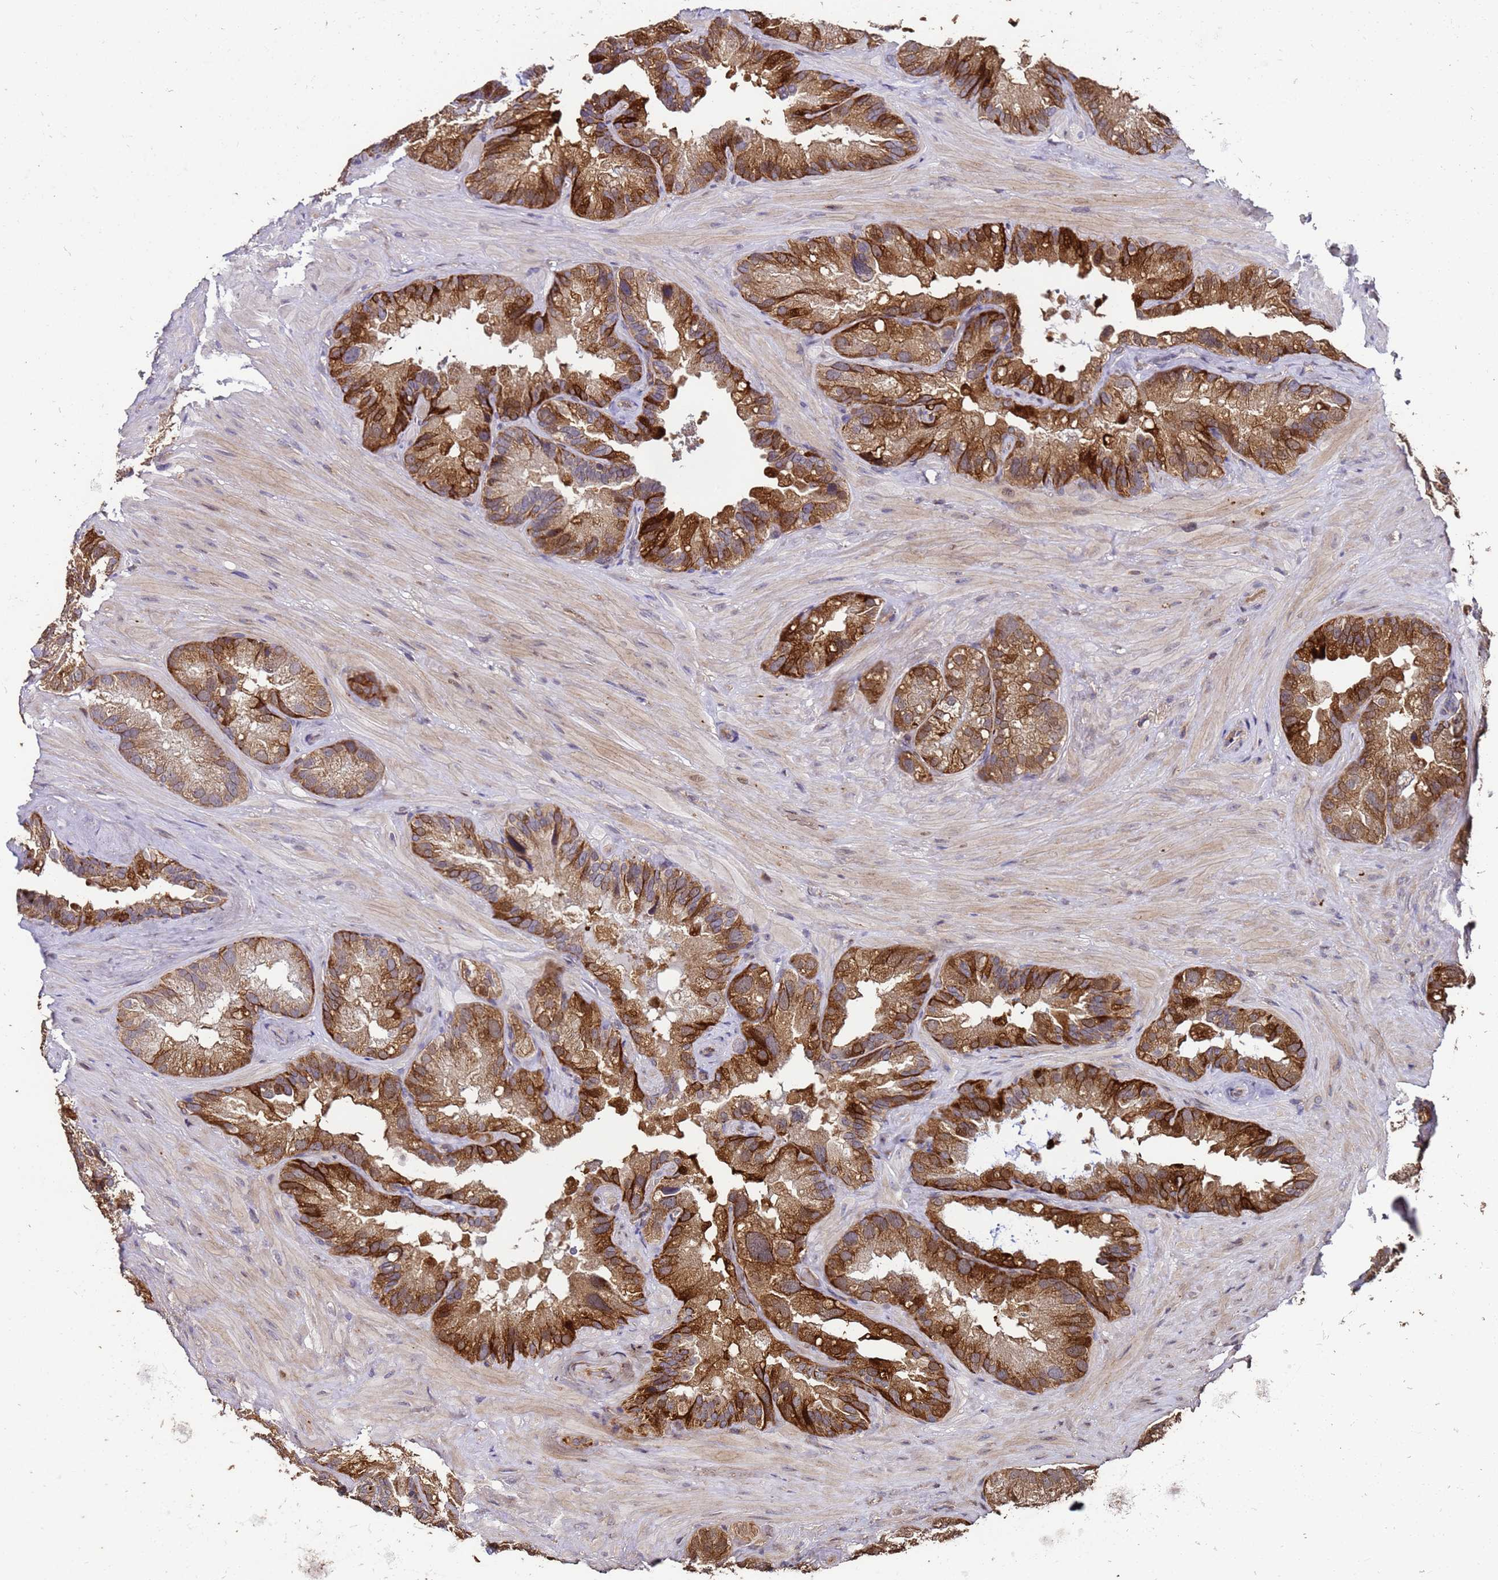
{"staining": {"intensity": "strong", "quantity": "25%-75%", "location": "cytoplasmic/membranous"}, "tissue": "seminal vesicle", "cell_type": "Glandular cells", "image_type": "normal", "snomed": [{"axis": "morphology", "description": "Normal tissue, NOS"}, {"axis": "topography", "description": "Prostate"}, {"axis": "topography", "description": "Seminal veicle"}], "caption": "Seminal vesicle stained for a protein displays strong cytoplasmic/membranous positivity in glandular cells.", "gene": "PRODH", "patient": {"sex": "male", "age": 68}}